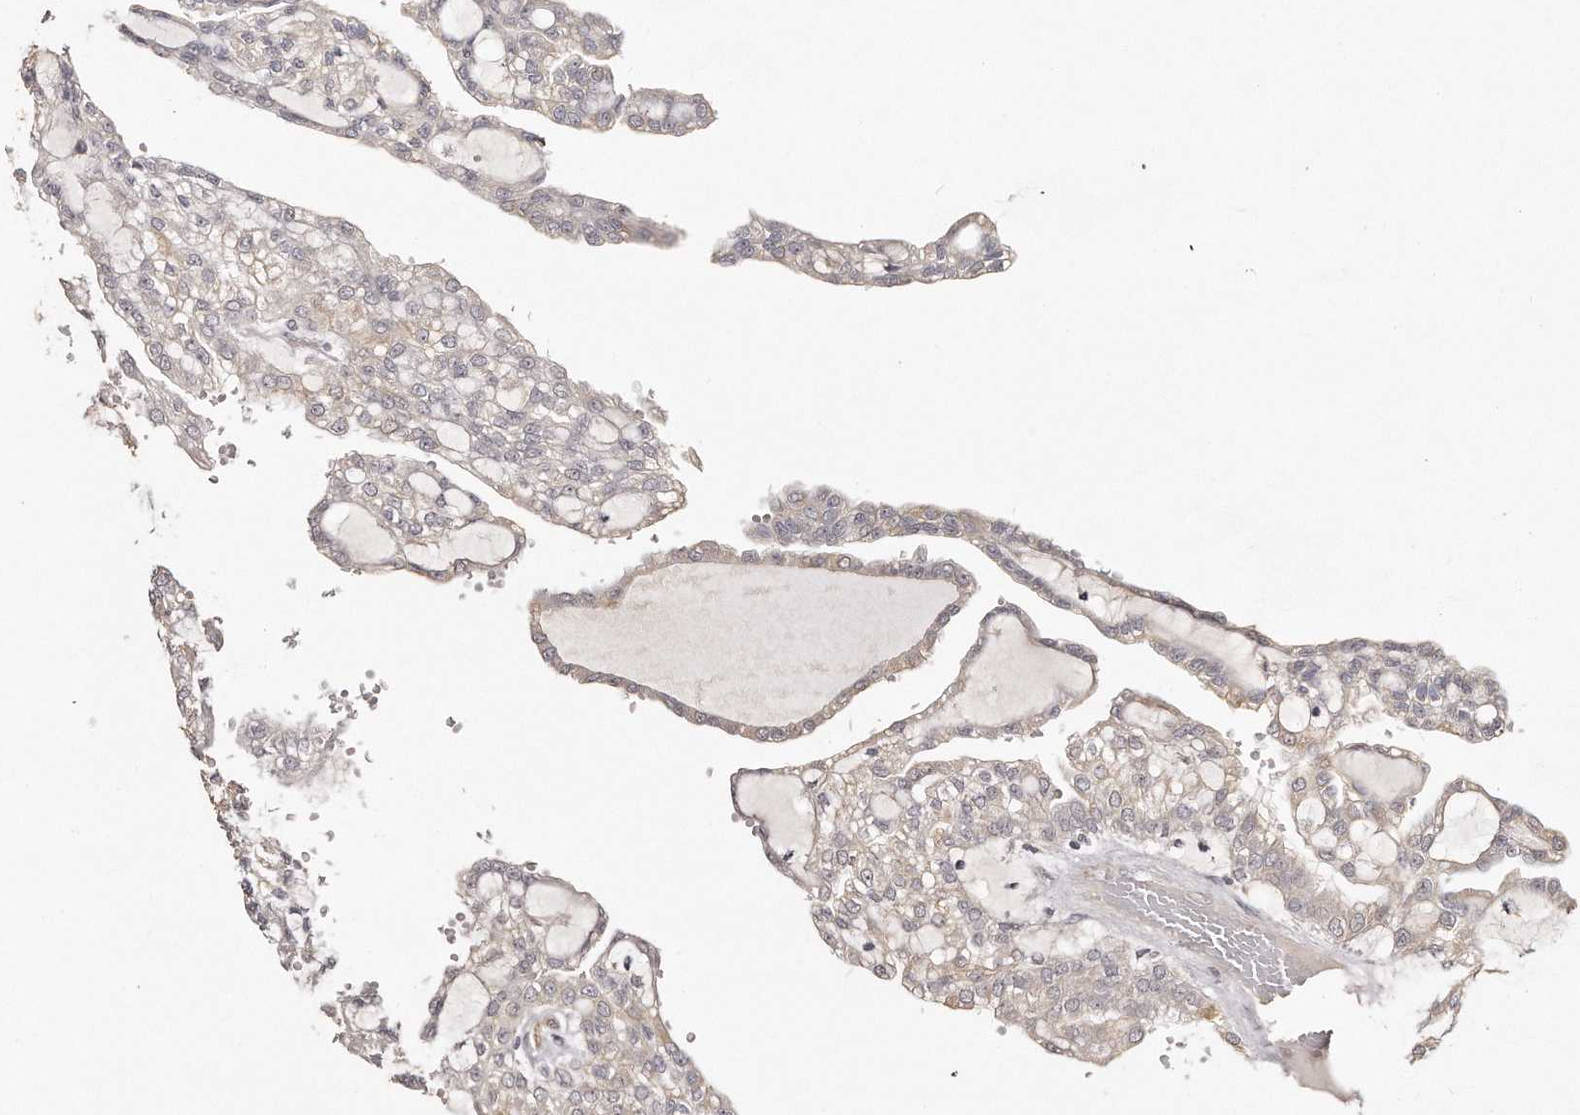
{"staining": {"intensity": "weak", "quantity": "25%-75%", "location": "cytoplasmic/membranous"}, "tissue": "renal cancer", "cell_type": "Tumor cells", "image_type": "cancer", "snomed": [{"axis": "morphology", "description": "Adenocarcinoma, NOS"}, {"axis": "topography", "description": "Kidney"}], "caption": "Adenocarcinoma (renal) stained with IHC exhibits weak cytoplasmic/membranous positivity in about 25%-75% of tumor cells. (Brightfield microscopy of DAB IHC at high magnification).", "gene": "ZYG11A", "patient": {"sex": "male", "age": 63}}